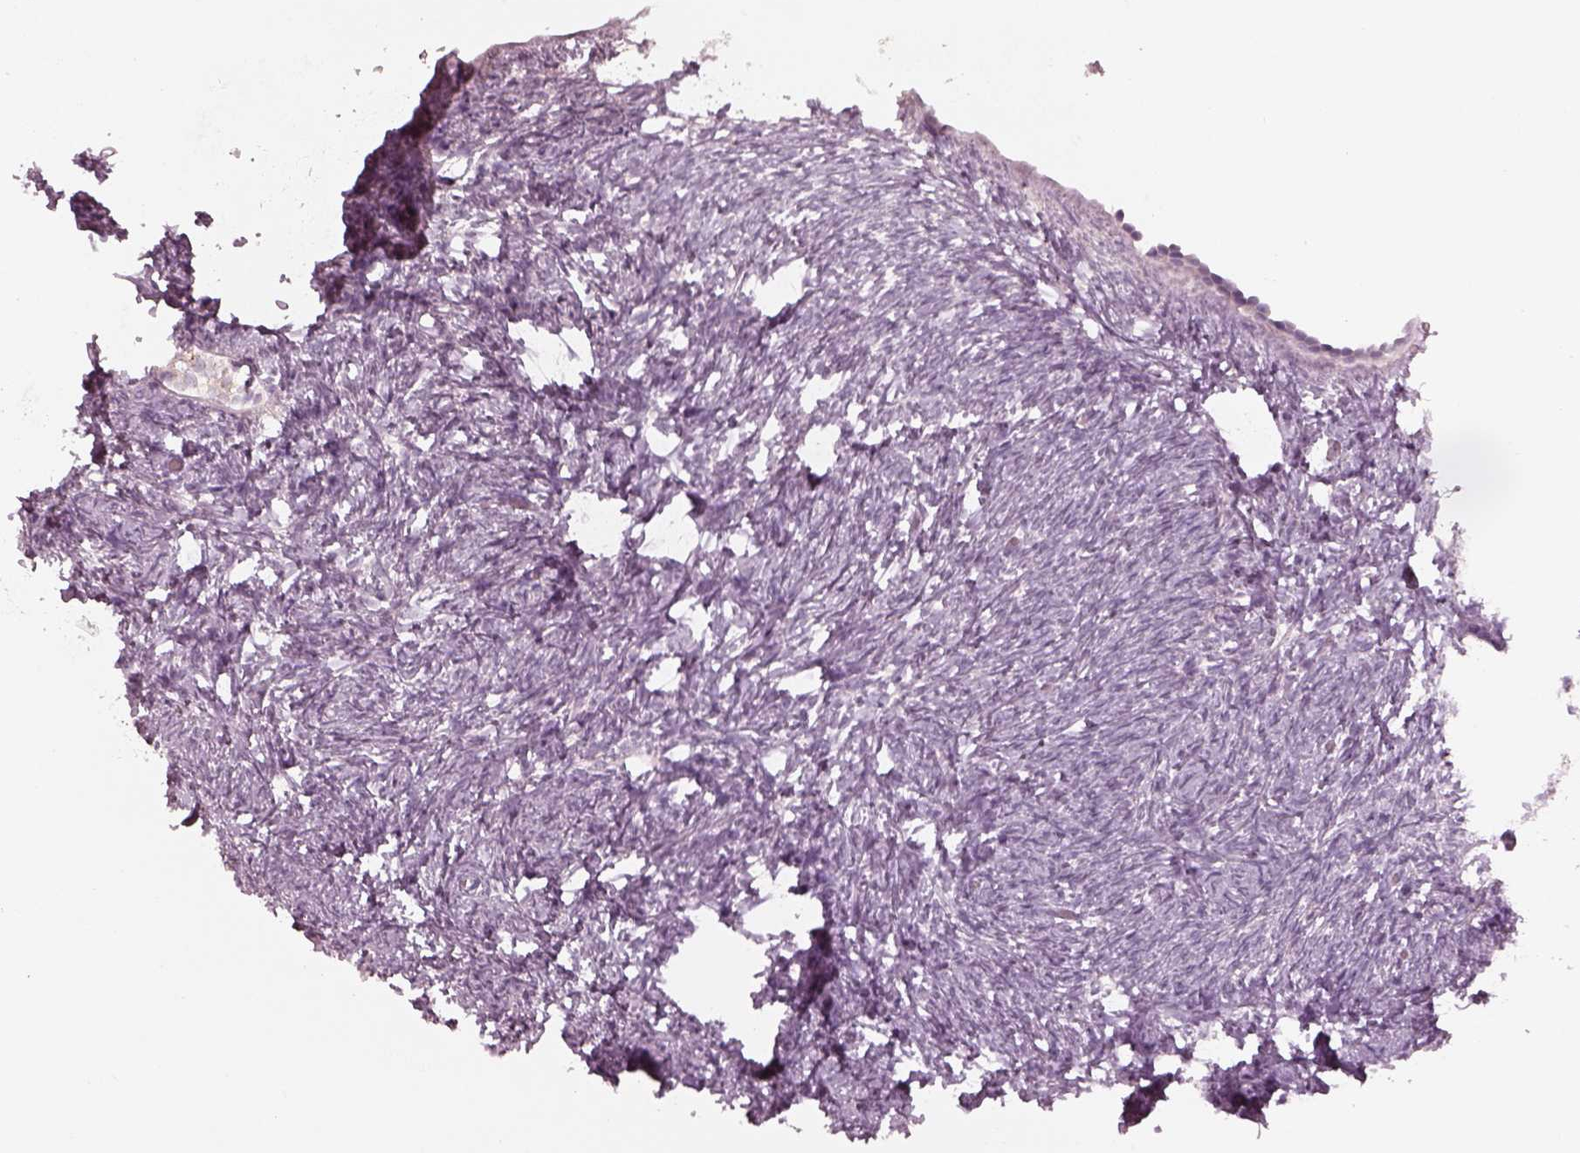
{"staining": {"intensity": "negative", "quantity": "none", "location": "none"}, "tissue": "ovary", "cell_type": "Follicle cells", "image_type": "normal", "snomed": [{"axis": "morphology", "description": "Normal tissue, NOS"}, {"axis": "topography", "description": "Ovary"}], "caption": "Ovary stained for a protein using IHC demonstrates no expression follicle cells.", "gene": "SPATA6L", "patient": {"sex": "female", "age": 39}}